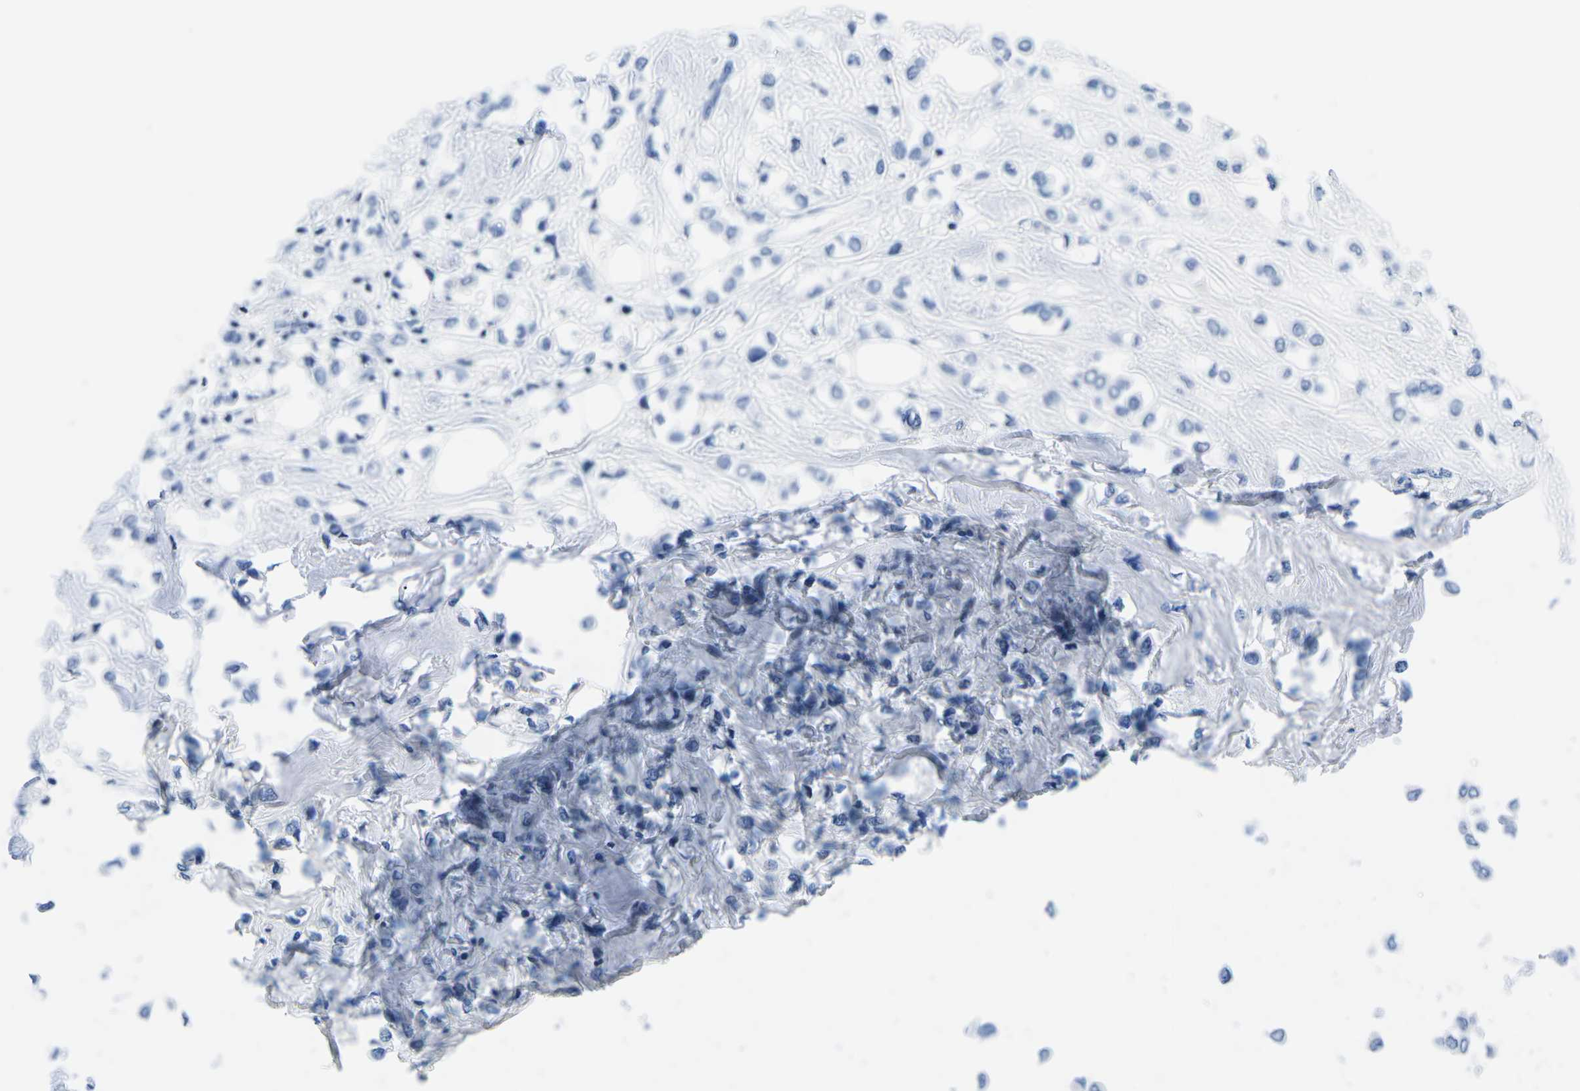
{"staining": {"intensity": "negative", "quantity": "none", "location": "none"}, "tissue": "breast cancer", "cell_type": "Tumor cells", "image_type": "cancer", "snomed": [{"axis": "morphology", "description": "Lobular carcinoma"}, {"axis": "topography", "description": "Breast"}], "caption": "DAB (3,3'-diaminobenzidine) immunohistochemical staining of lobular carcinoma (breast) demonstrates no significant expression in tumor cells.", "gene": "CYP1A2", "patient": {"sex": "female", "age": 51}}